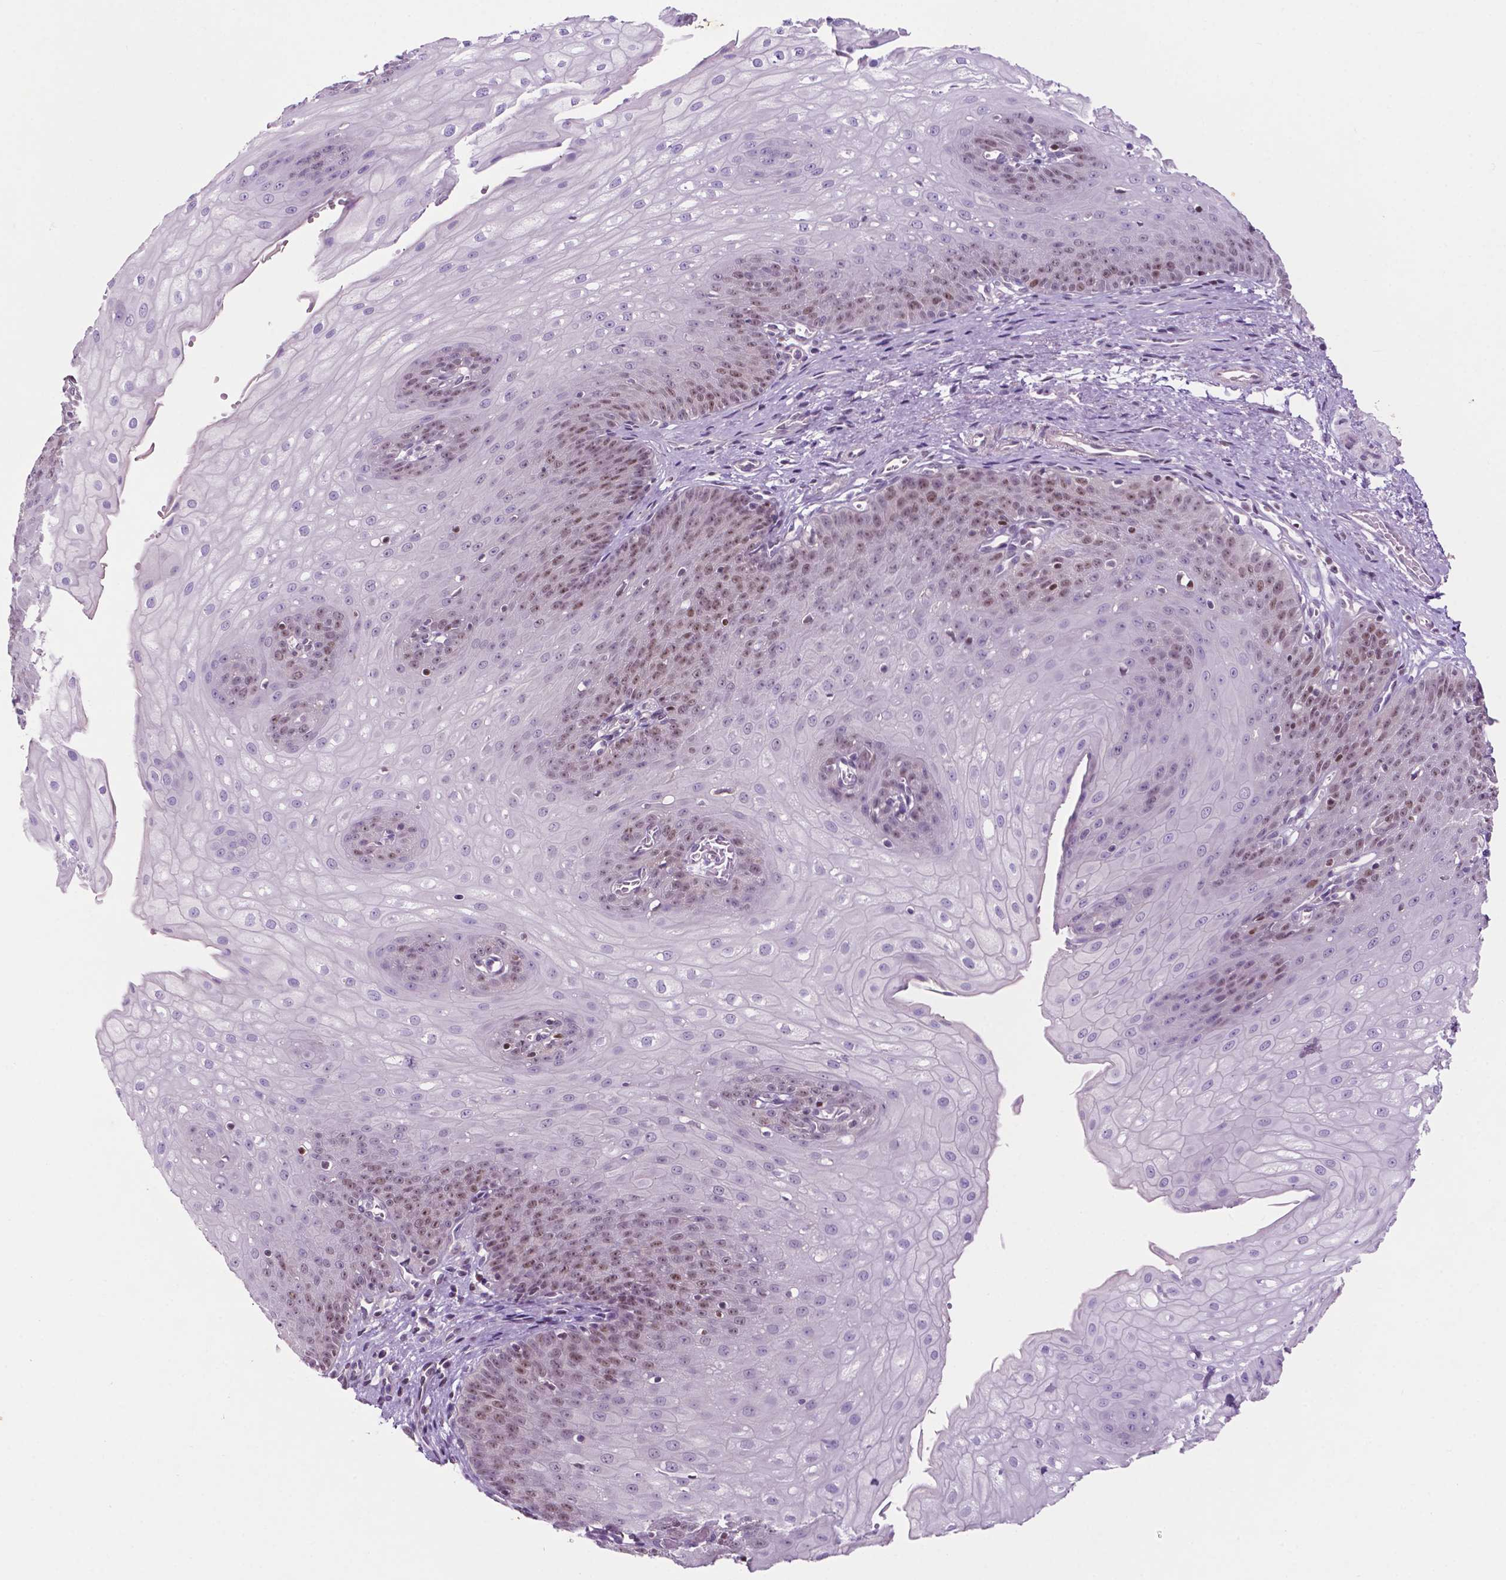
{"staining": {"intensity": "weak", "quantity": "25%-75%", "location": "nuclear"}, "tissue": "esophagus", "cell_type": "Squamous epithelial cells", "image_type": "normal", "snomed": [{"axis": "morphology", "description": "Normal tissue, NOS"}, {"axis": "topography", "description": "Esophagus"}], "caption": "Protein expression analysis of benign esophagus demonstrates weak nuclear positivity in about 25%-75% of squamous epithelial cells.", "gene": "FAM50B", "patient": {"sex": "male", "age": 71}}